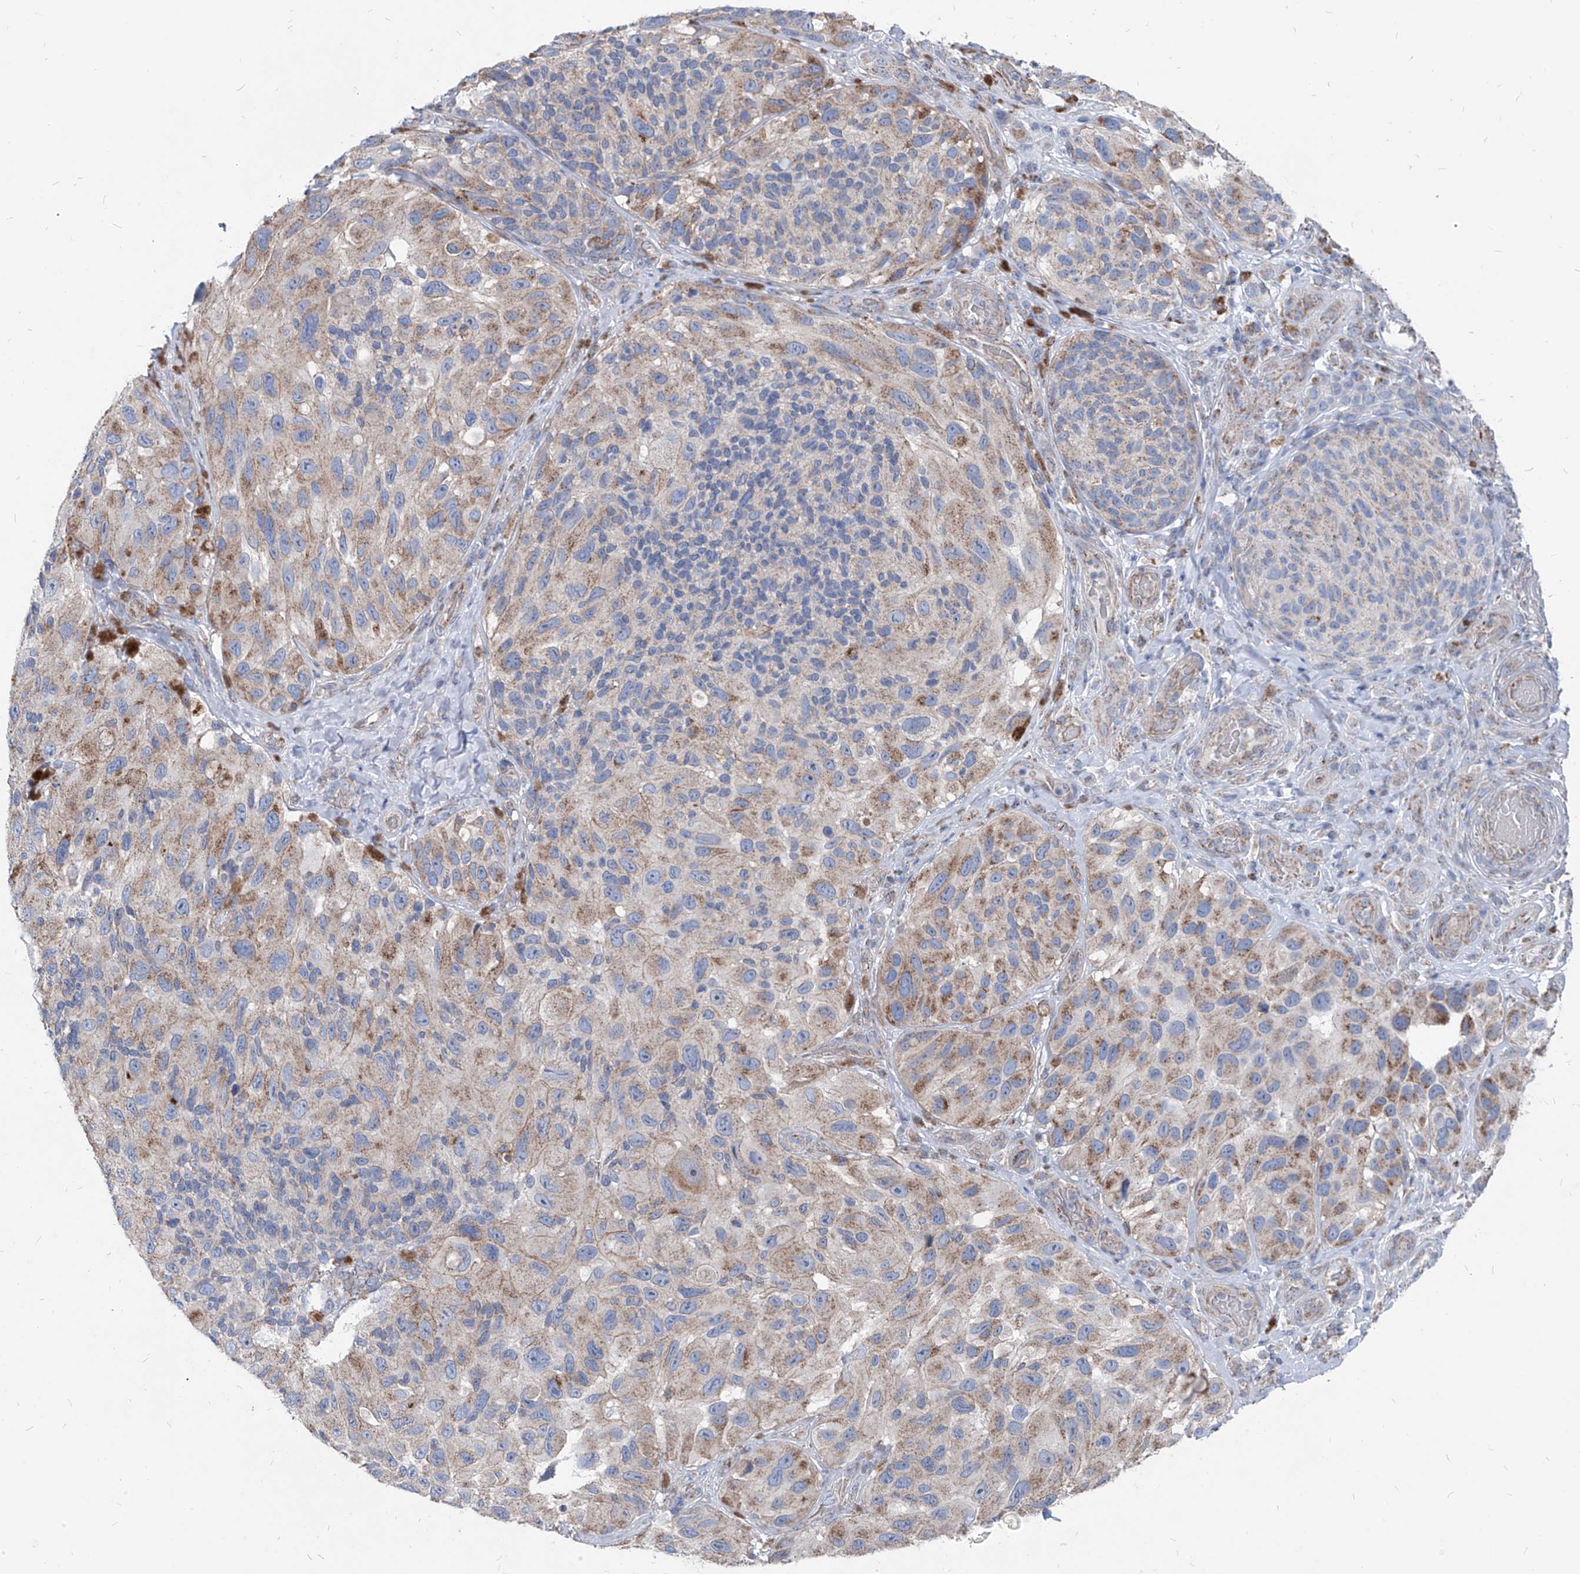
{"staining": {"intensity": "moderate", "quantity": "25%-75%", "location": "cytoplasmic/membranous"}, "tissue": "melanoma", "cell_type": "Tumor cells", "image_type": "cancer", "snomed": [{"axis": "morphology", "description": "Malignant melanoma, NOS"}, {"axis": "topography", "description": "Skin"}], "caption": "Protein expression analysis of melanoma demonstrates moderate cytoplasmic/membranous expression in about 25%-75% of tumor cells.", "gene": "AGPS", "patient": {"sex": "female", "age": 73}}